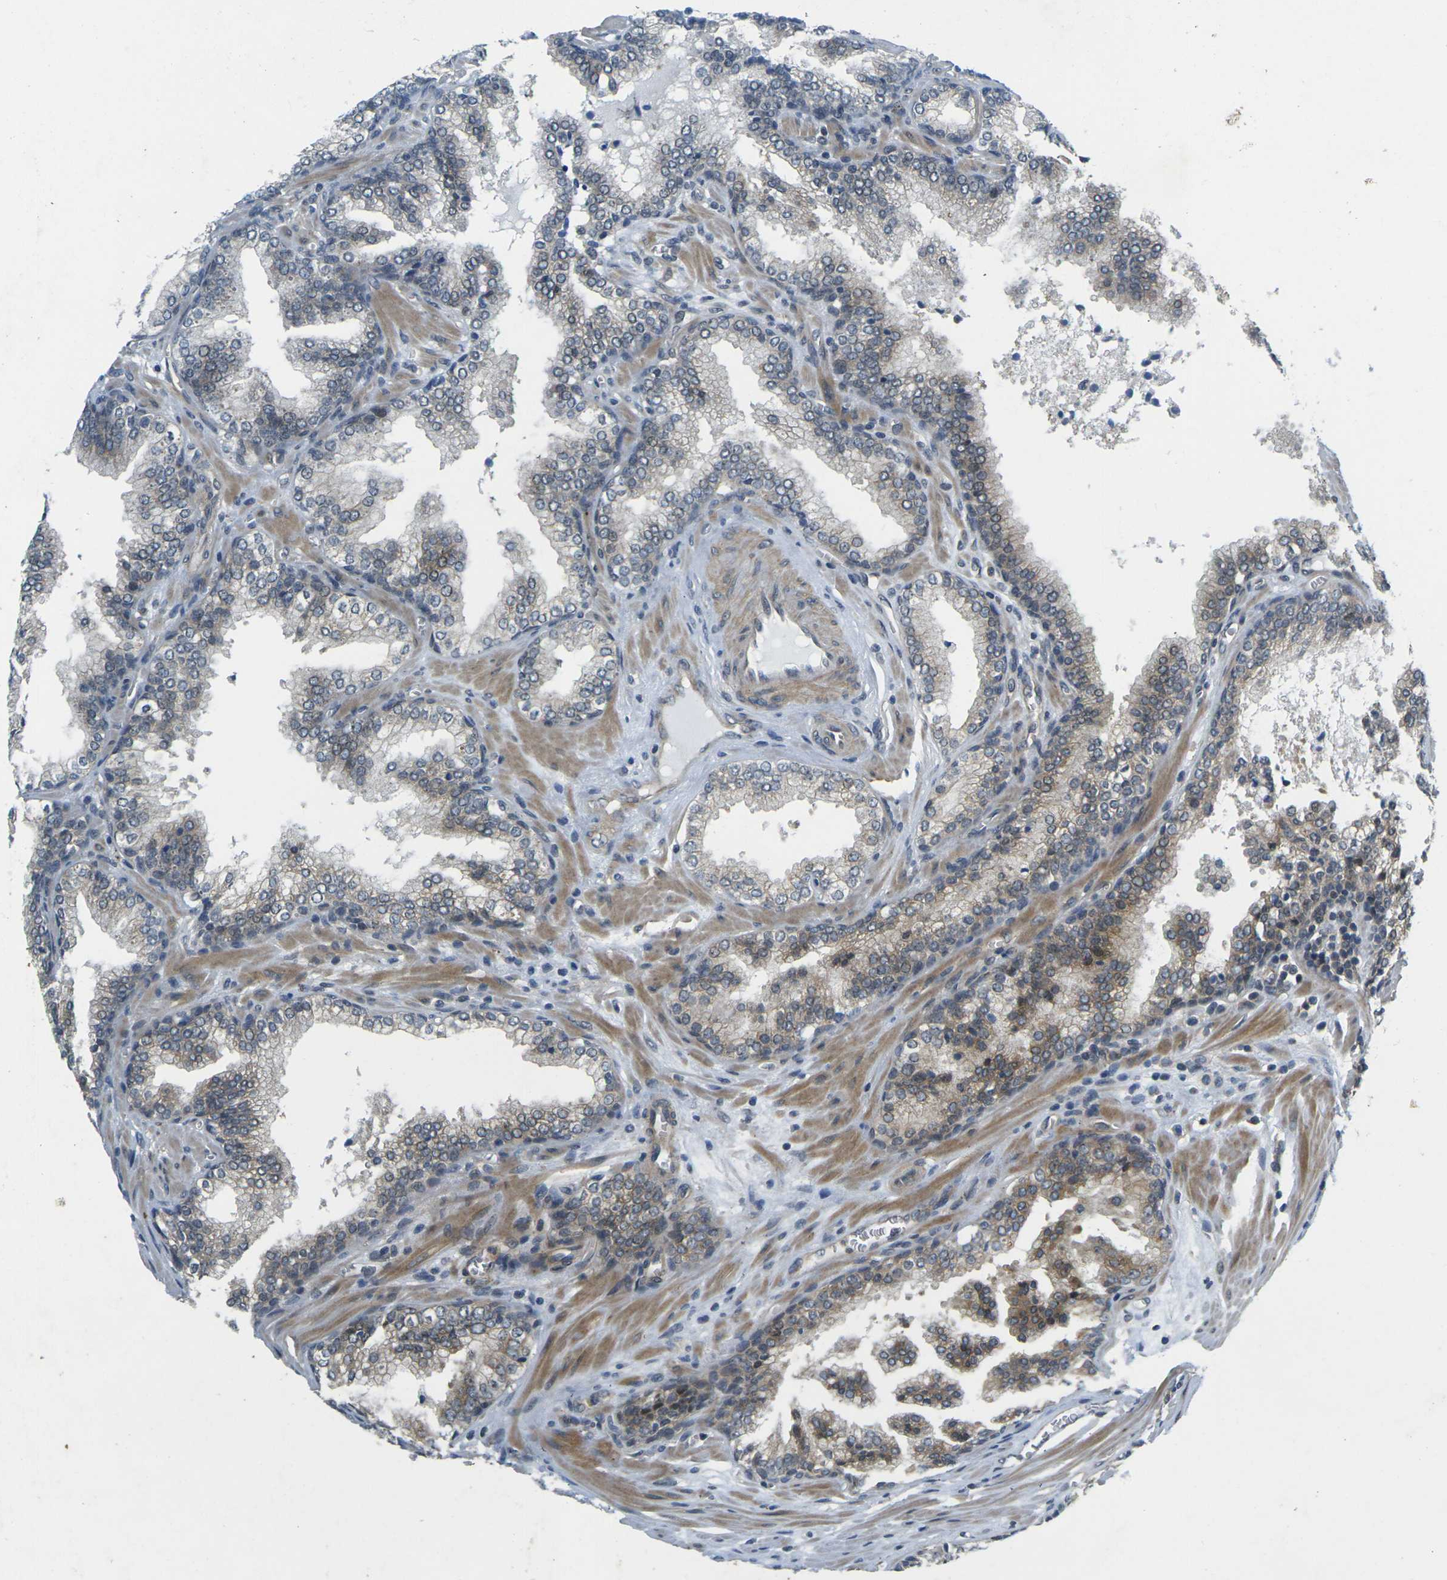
{"staining": {"intensity": "weak", "quantity": "<25%", "location": "cytoplasmic/membranous"}, "tissue": "prostate cancer", "cell_type": "Tumor cells", "image_type": "cancer", "snomed": [{"axis": "morphology", "description": "Adenocarcinoma, Low grade"}, {"axis": "topography", "description": "Prostate"}], "caption": "There is no significant positivity in tumor cells of prostate low-grade adenocarcinoma. (DAB (3,3'-diaminobenzidine) immunohistochemistry (IHC) with hematoxylin counter stain).", "gene": "KCTD10", "patient": {"sex": "male", "age": 60}}